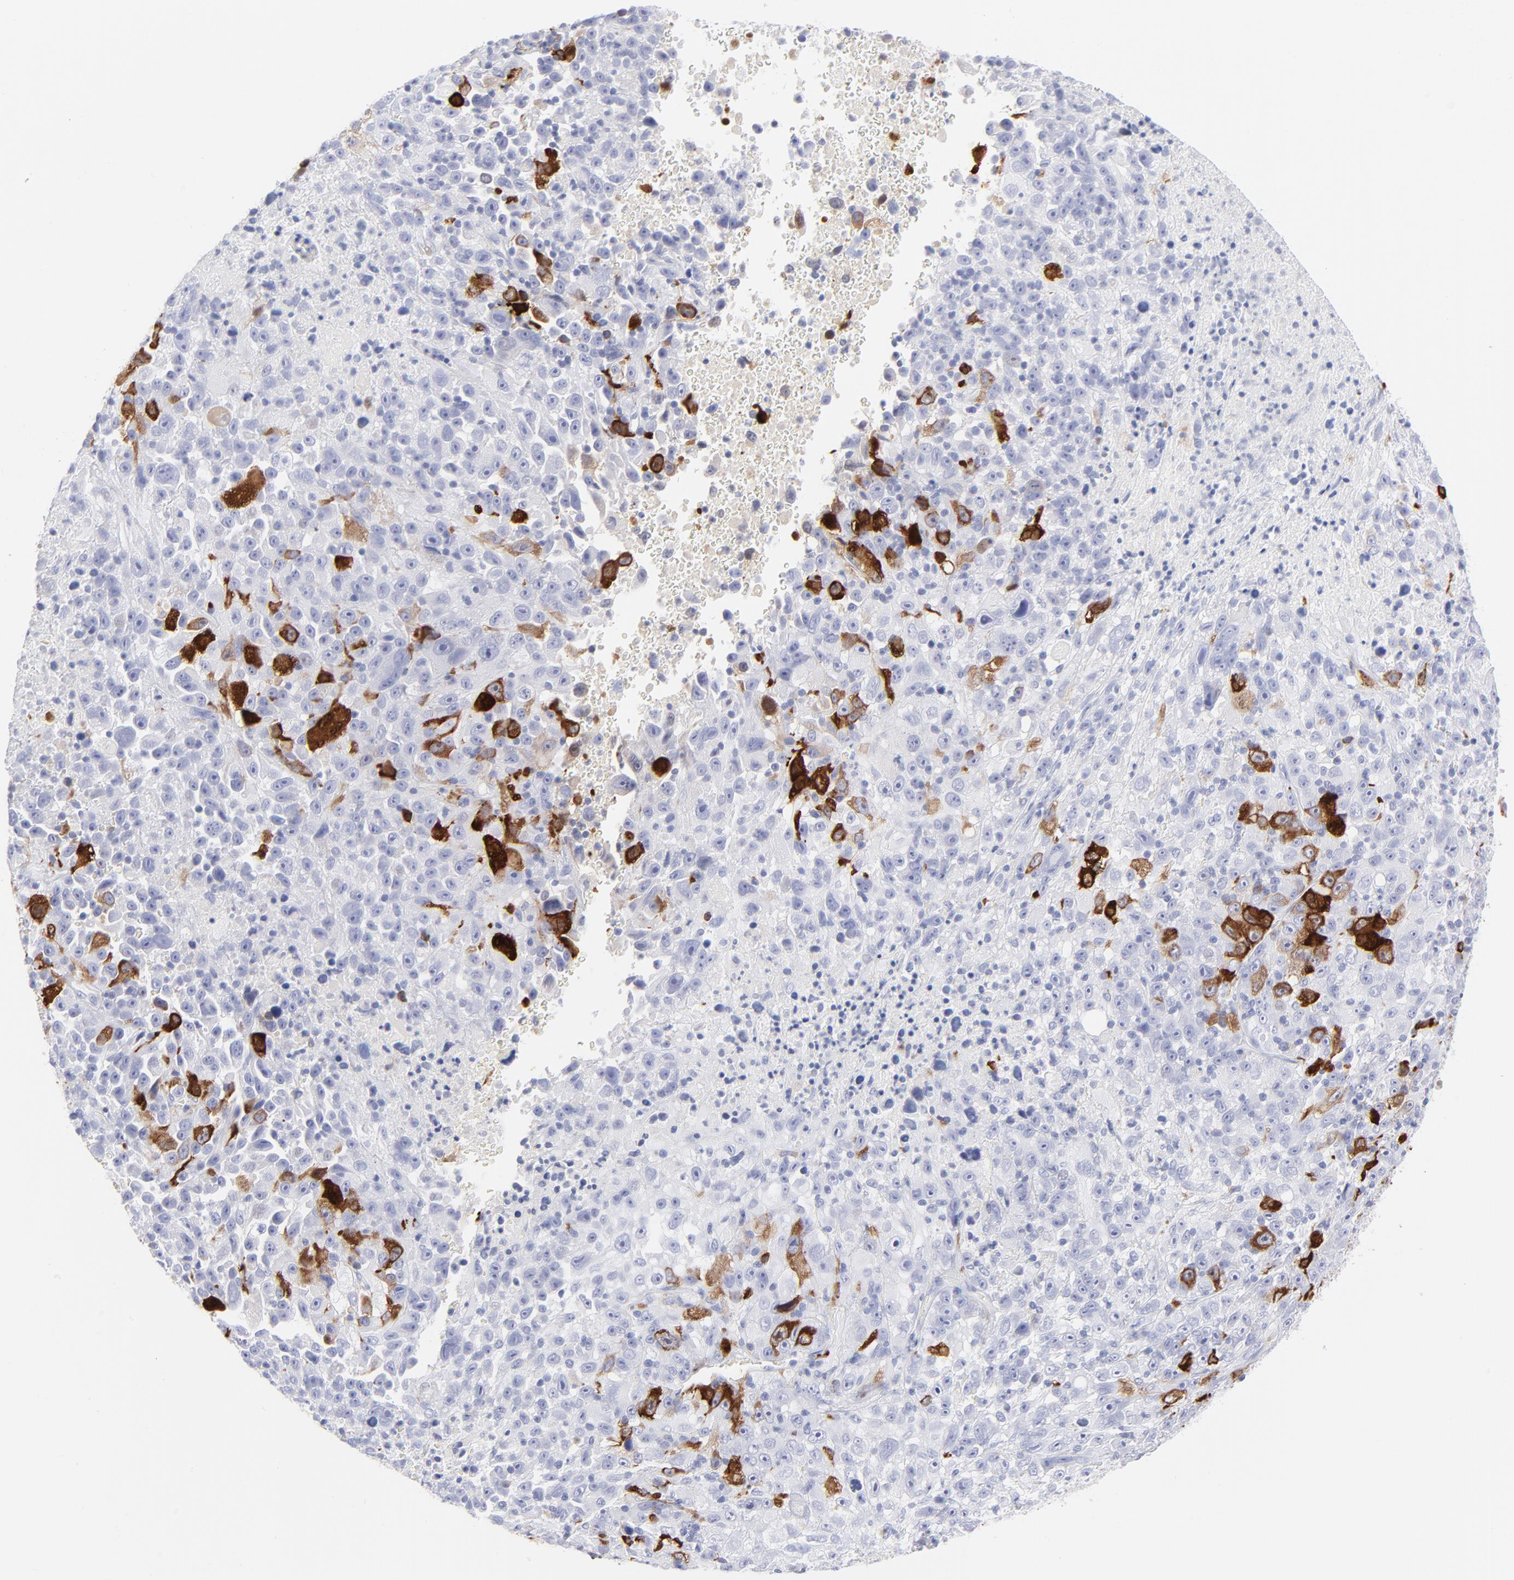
{"staining": {"intensity": "strong", "quantity": "<25%", "location": "cytoplasmic/membranous"}, "tissue": "melanoma", "cell_type": "Tumor cells", "image_type": "cancer", "snomed": [{"axis": "morphology", "description": "Malignant melanoma, Metastatic site"}, {"axis": "topography", "description": "Cerebral cortex"}], "caption": "Protein positivity by IHC exhibits strong cytoplasmic/membranous expression in approximately <25% of tumor cells in melanoma.", "gene": "CCNB1", "patient": {"sex": "female", "age": 52}}